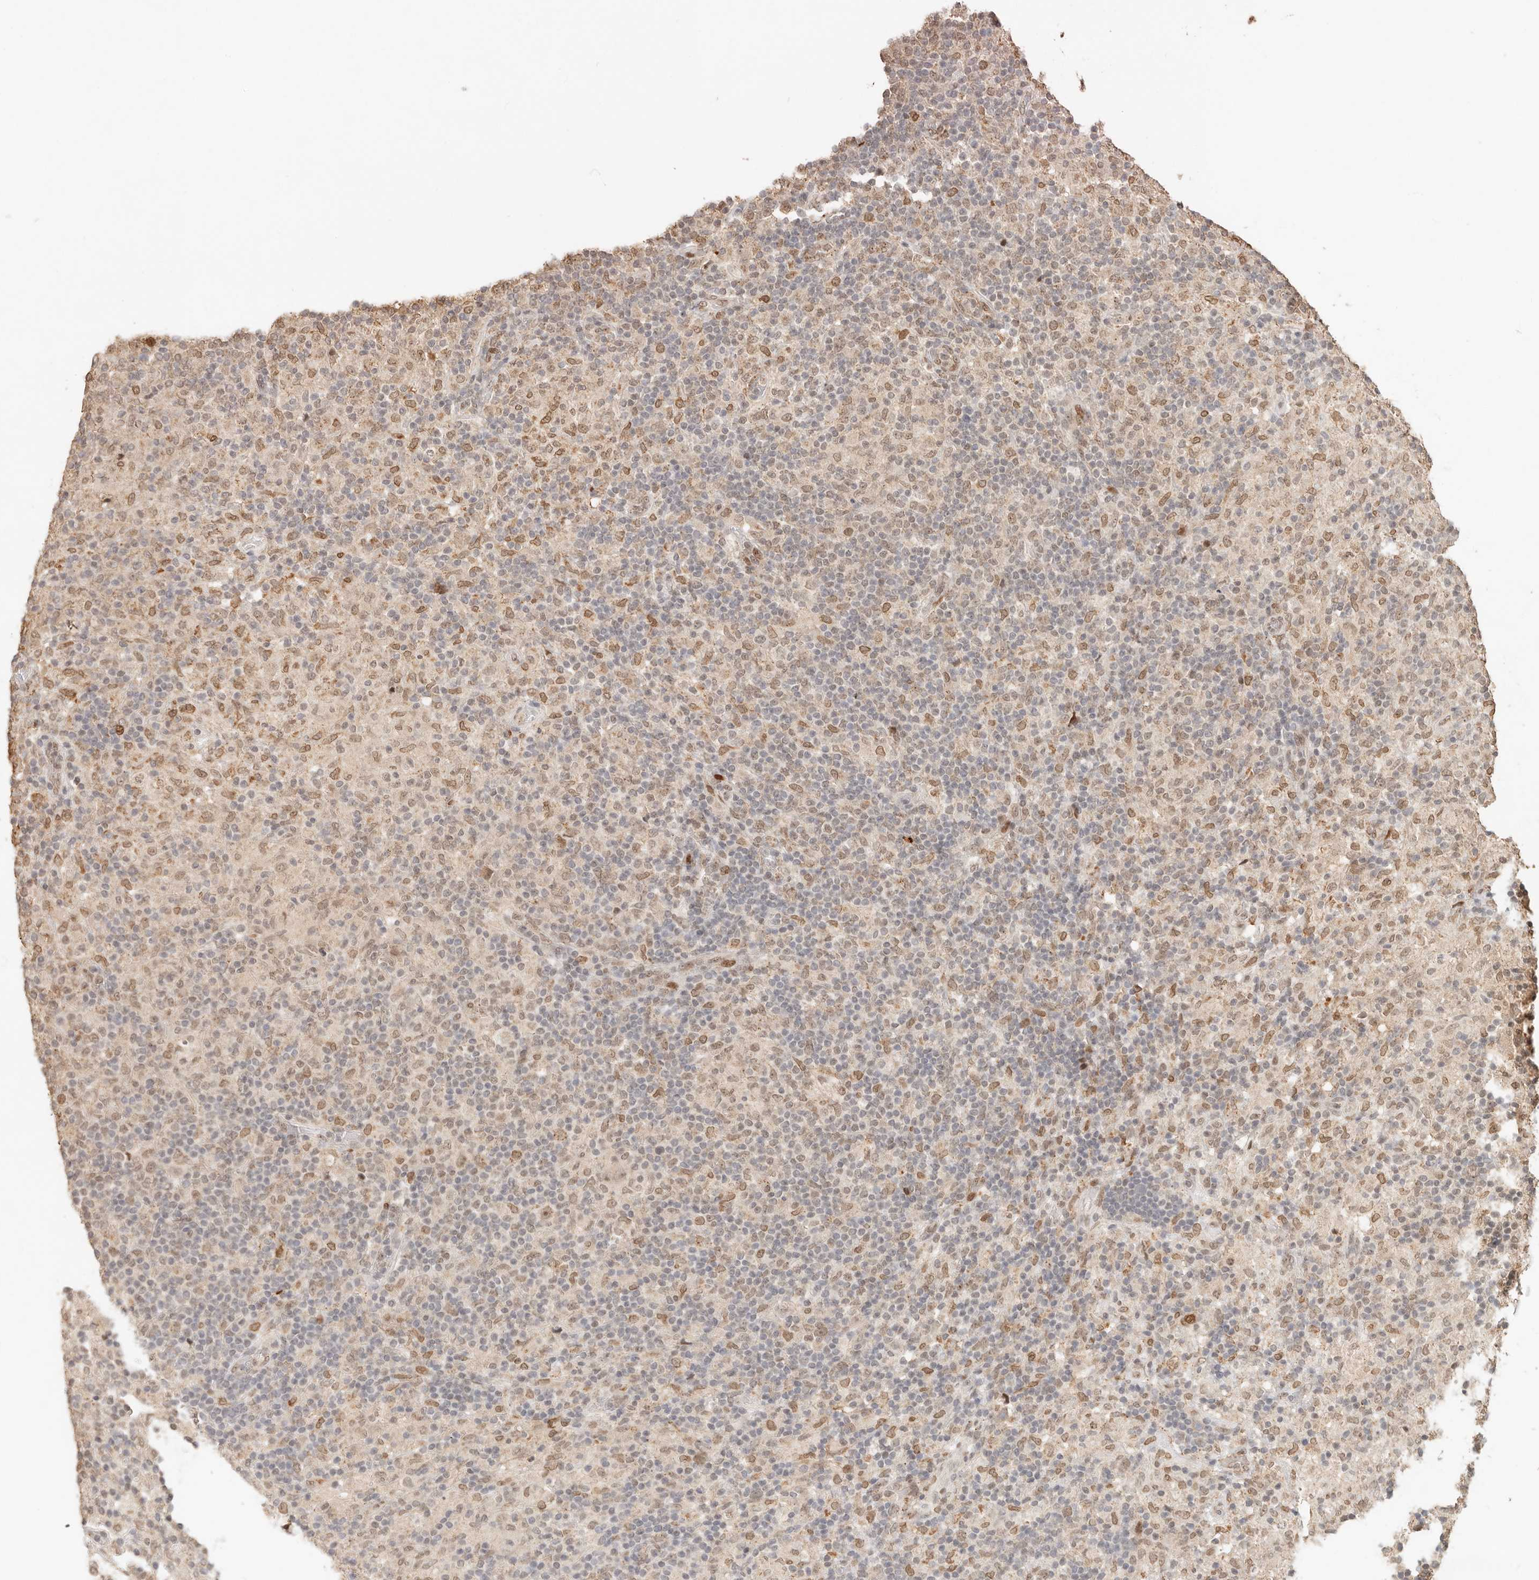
{"staining": {"intensity": "moderate", "quantity": ">75%", "location": "nuclear"}, "tissue": "lymphoma", "cell_type": "Tumor cells", "image_type": "cancer", "snomed": [{"axis": "morphology", "description": "Hodgkin's disease, NOS"}, {"axis": "topography", "description": "Lymph node"}], "caption": "Immunohistochemistry of lymphoma reveals medium levels of moderate nuclear positivity in approximately >75% of tumor cells. (DAB IHC, brown staining for protein, blue staining for nuclei).", "gene": "NPAS2", "patient": {"sex": "male", "age": 70}}